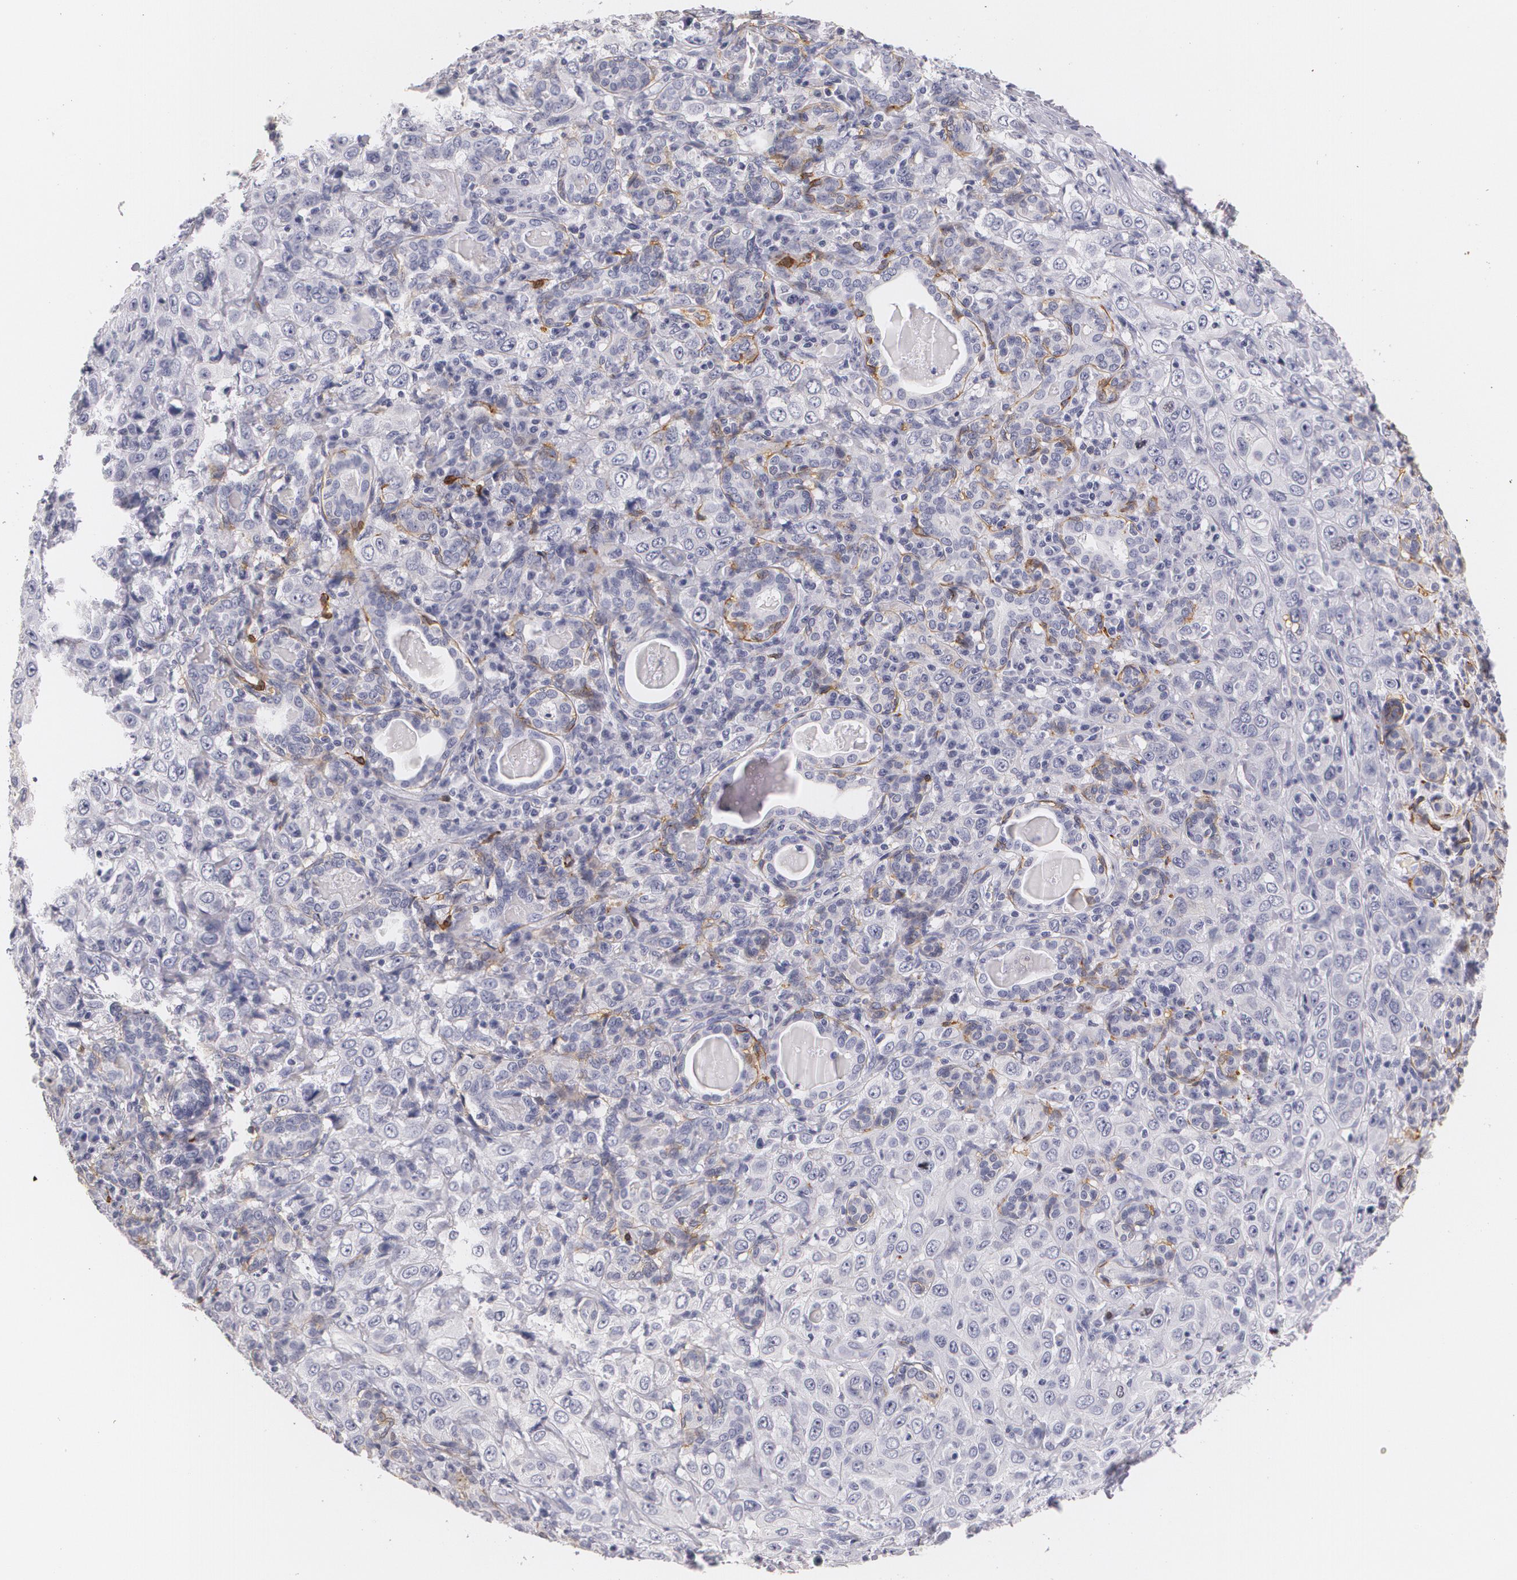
{"staining": {"intensity": "negative", "quantity": "none", "location": "none"}, "tissue": "skin cancer", "cell_type": "Tumor cells", "image_type": "cancer", "snomed": [{"axis": "morphology", "description": "Squamous cell carcinoma, NOS"}, {"axis": "topography", "description": "Skin"}], "caption": "High magnification brightfield microscopy of skin squamous cell carcinoma stained with DAB (brown) and counterstained with hematoxylin (blue): tumor cells show no significant positivity.", "gene": "NGFR", "patient": {"sex": "male", "age": 84}}